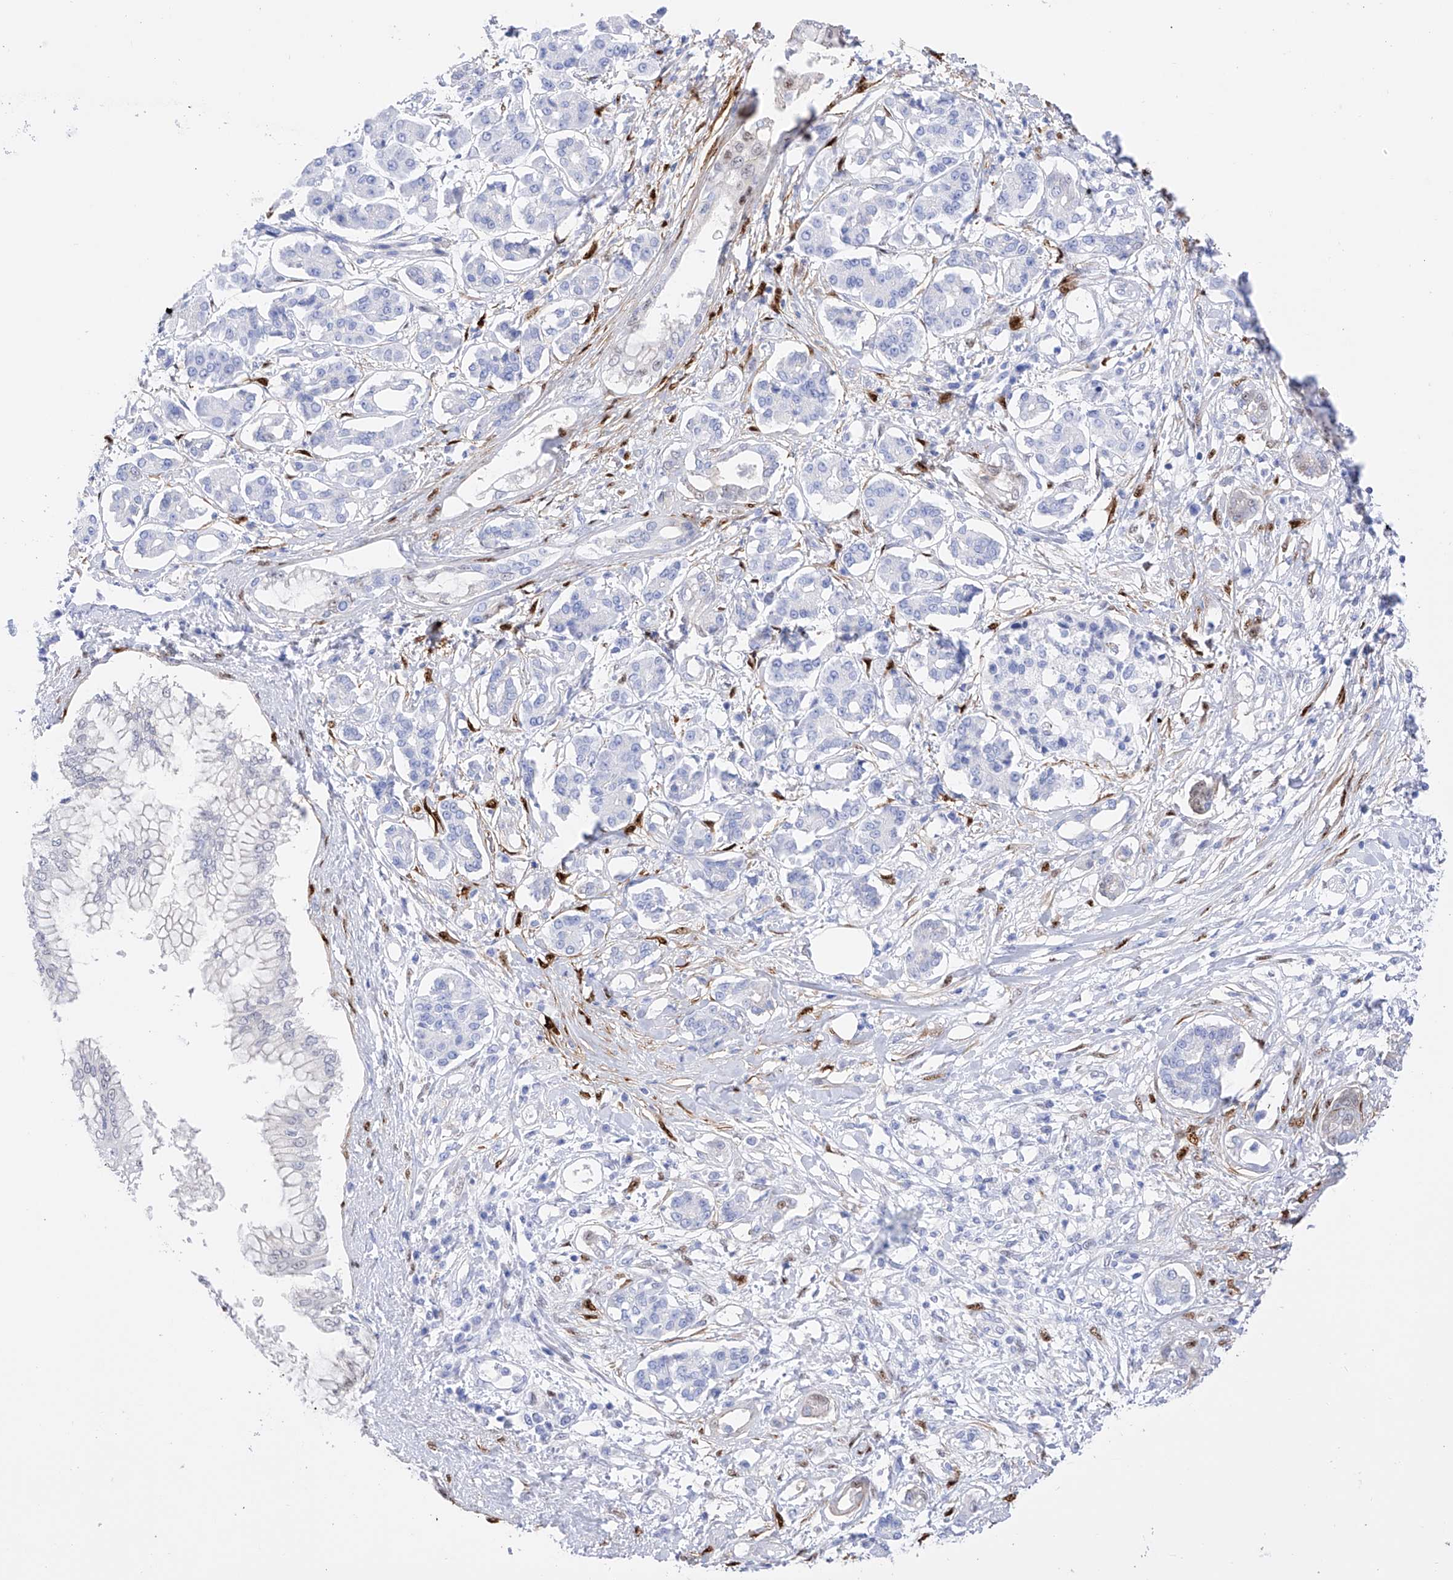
{"staining": {"intensity": "weak", "quantity": "<25%", "location": "nuclear"}, "tissue": "pancreatic cancer", "cell_type": "Tumor cells", "image_type": "cancer", "snomed": [{"axis": "morphology", "description": "Adenocarcinoma, NOS"}, {"axis": "topography", "description": "Pancreas"}], "caption": "Image shows no protein positivity in tumor cells of pancreatic cancer (adenocarcinoma) tissue.", "gene": "TRPC7", "patient": {"sex": "female", "age": 56}}